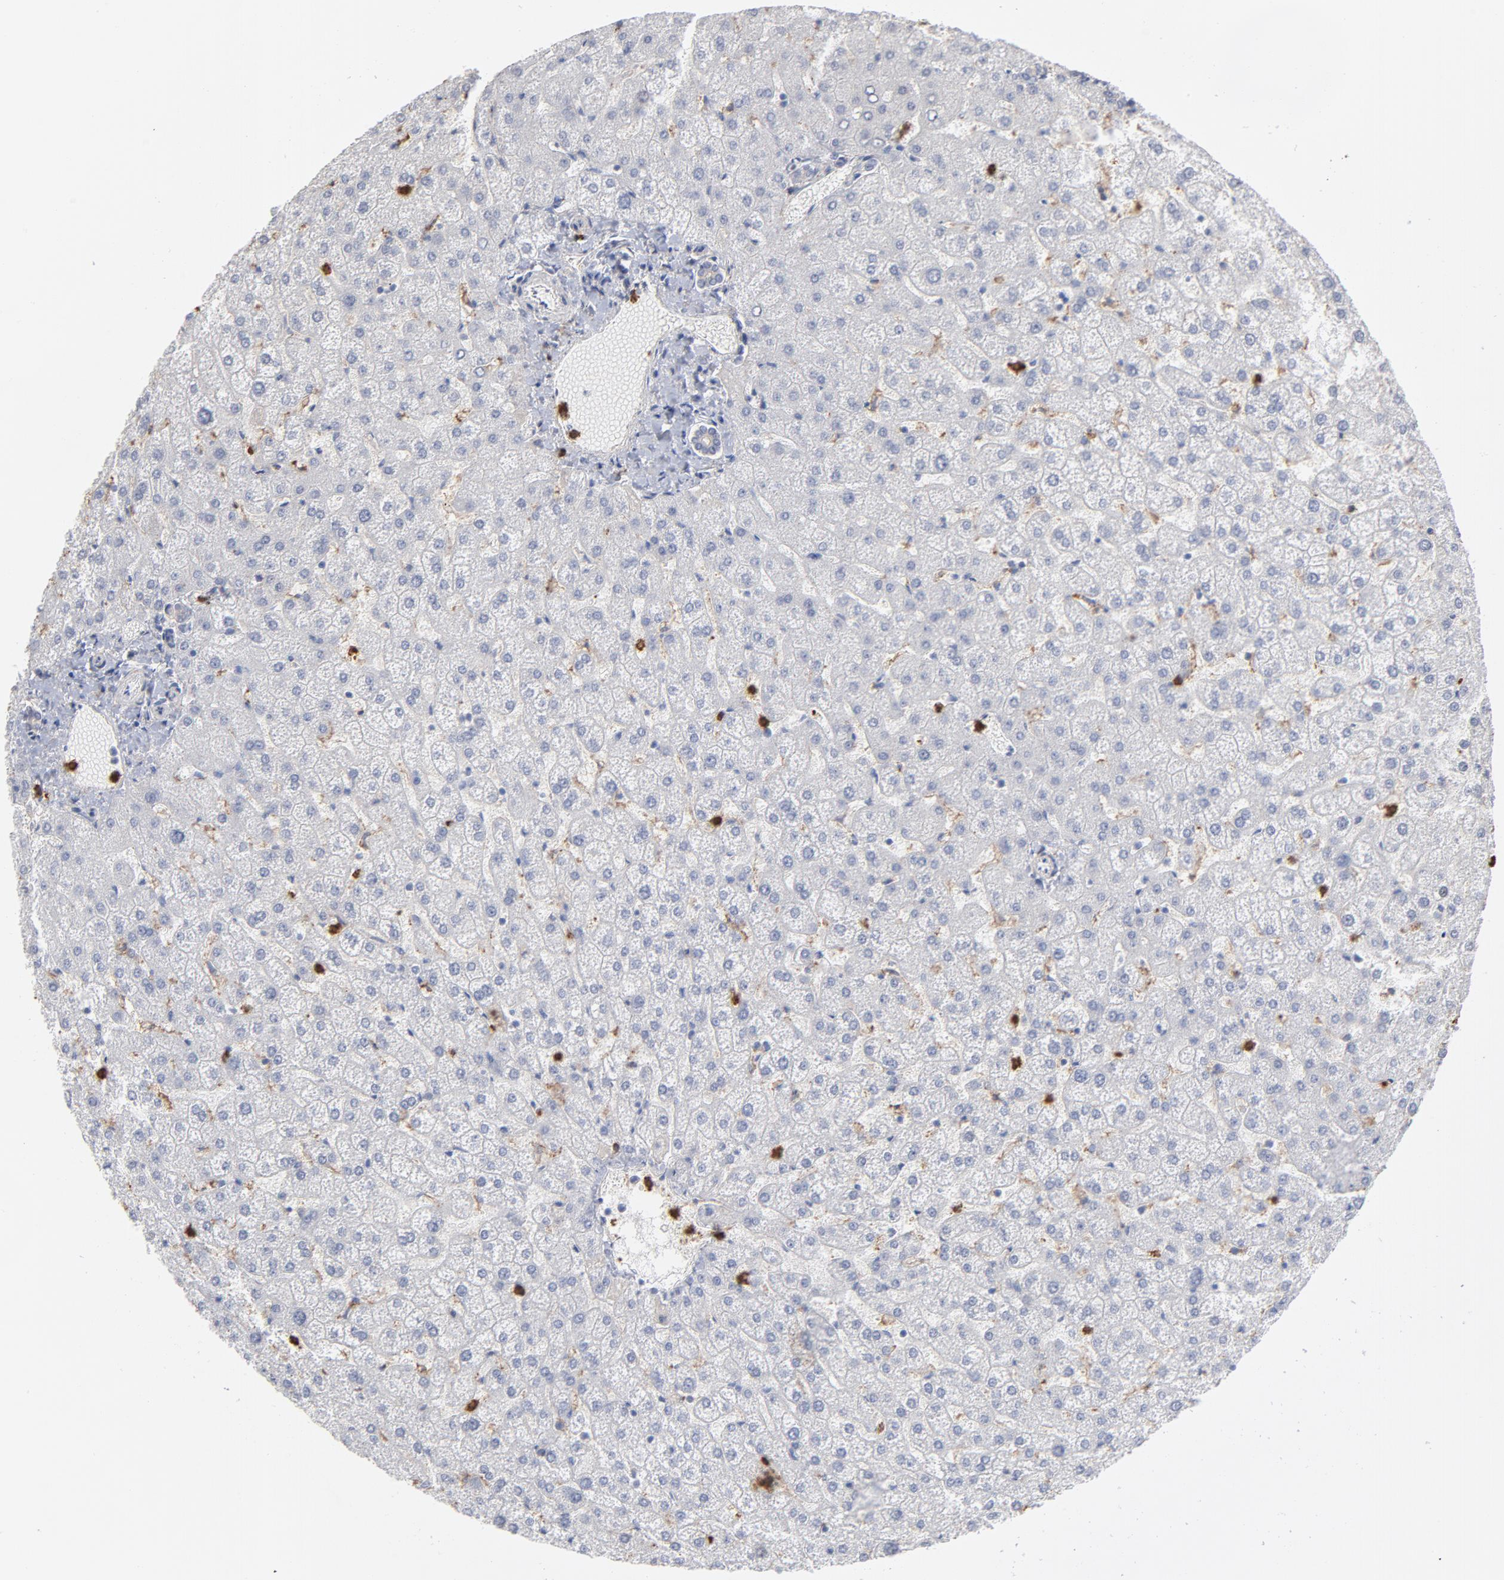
{"staining": {"intensity": "weak", "quantity": "25%-75%", "location": "cytoplasmic/membranous"}, "tissue": "liver", "cell_type": "Cholangiocytes", "image_type": "normal", "snomed": [{"axis": "morphology", "description": "Normal tissue, NOS"}, {"axis": "topography", "description": "Liver"}], "caption": "About 25%-75% of cholangiocytes in benign human liver exhibit weak cytoplasmic/membranous protein positivity as visualized by brown immunohistochemical staining.", "gene": "PNMA1", "patient": {"sex": "female", "age": 32}}